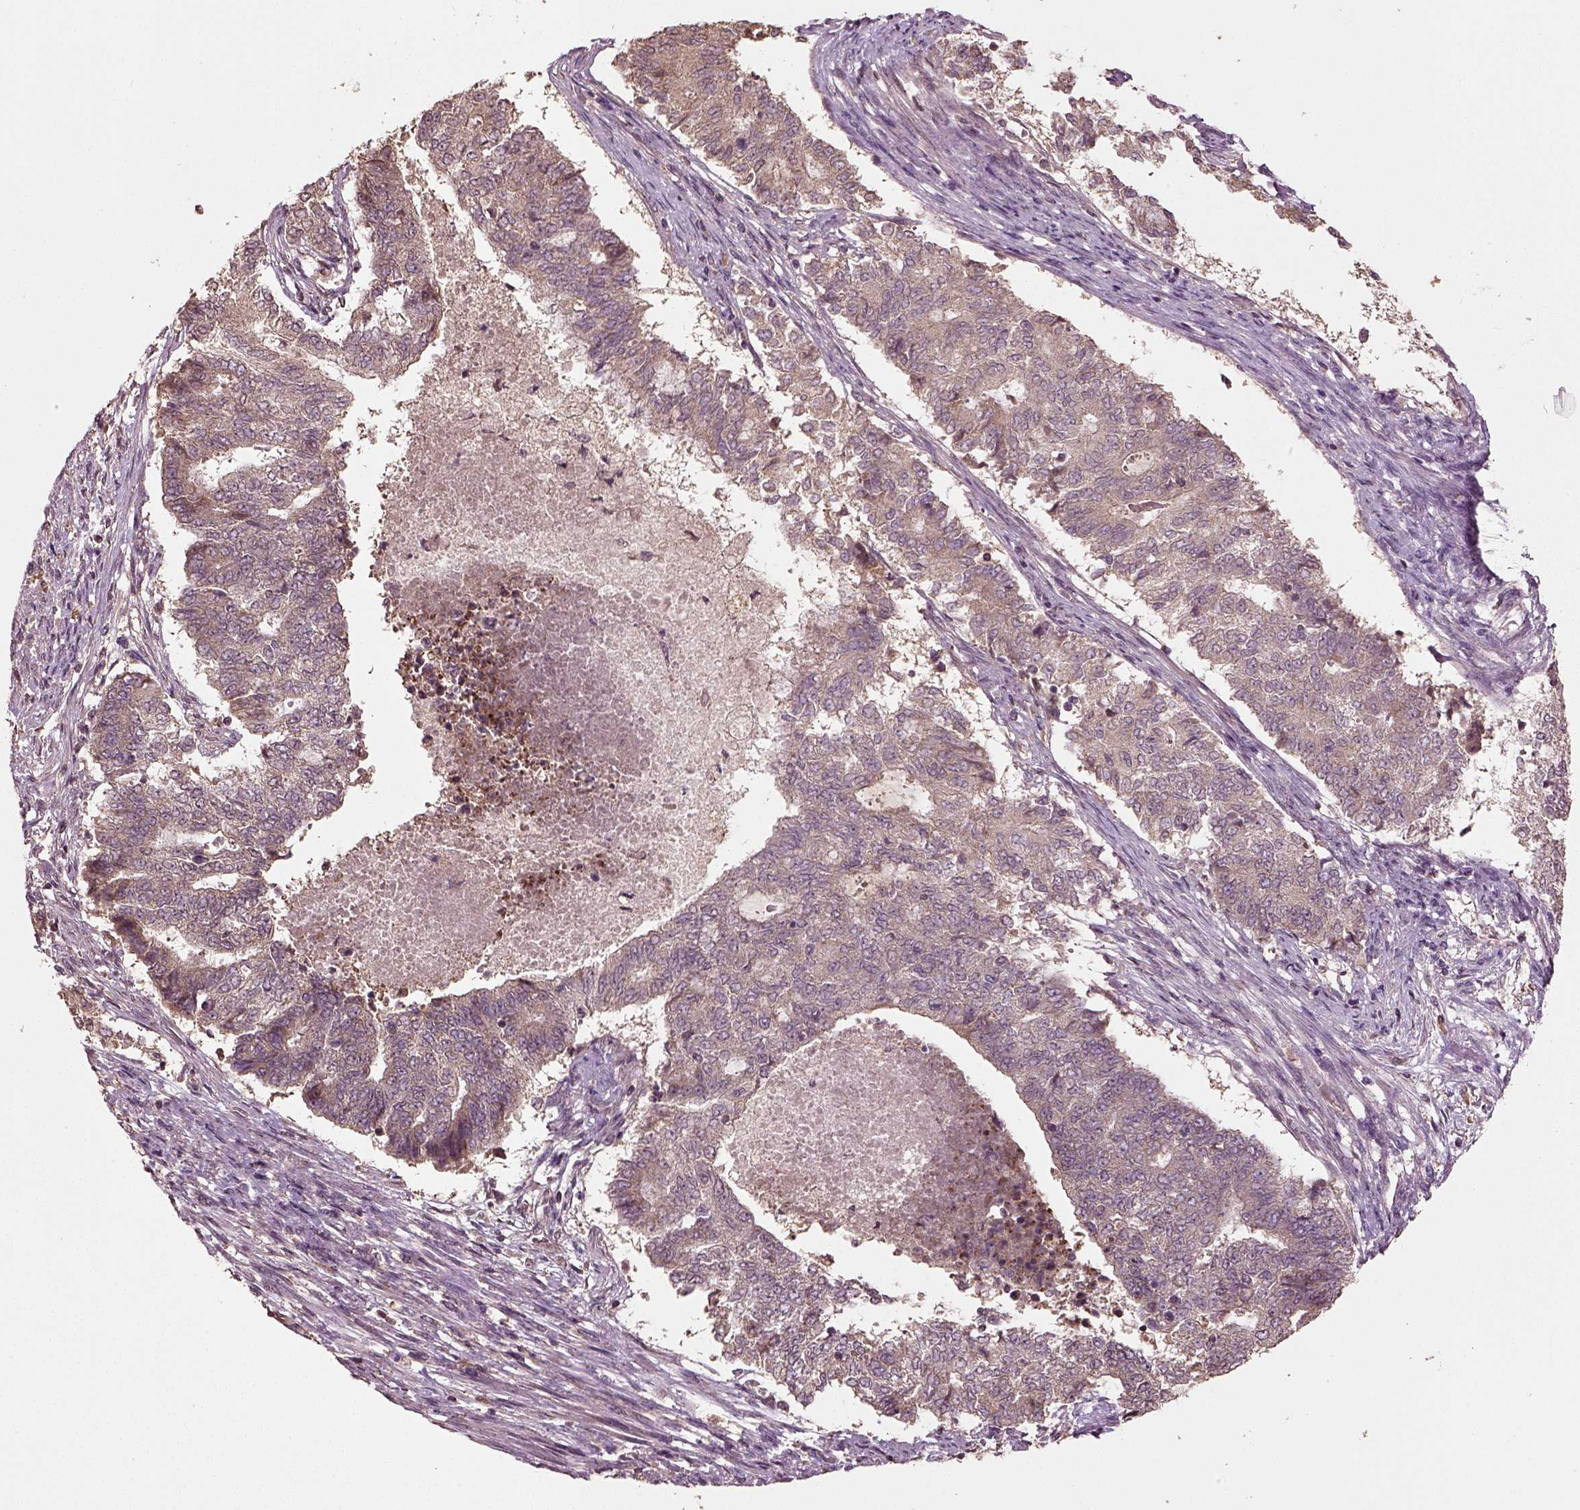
{"staining": {"intensity": "weak", "quantity": "25%-75%", "location": "cytoplasmic/membranous"}, "tissue": "endometrial cancer", "cell_type": "Tumor cells", "image_type": "cancer", "snomed": [{"axis": "morphology", "description": "Adenocarcinoma, NOS"}, {"axis": "topography", "description": "Endometrium"}], "caption": "Adenocarcinoma (endometrial) was stained to show a protein in brown. There is low levels of weak cytoplasmic/membranous staining in approximately 25%-75% of tumor cells.", "gene": "ERV3-1", "patient": {"sex": "female", "age": 65}}